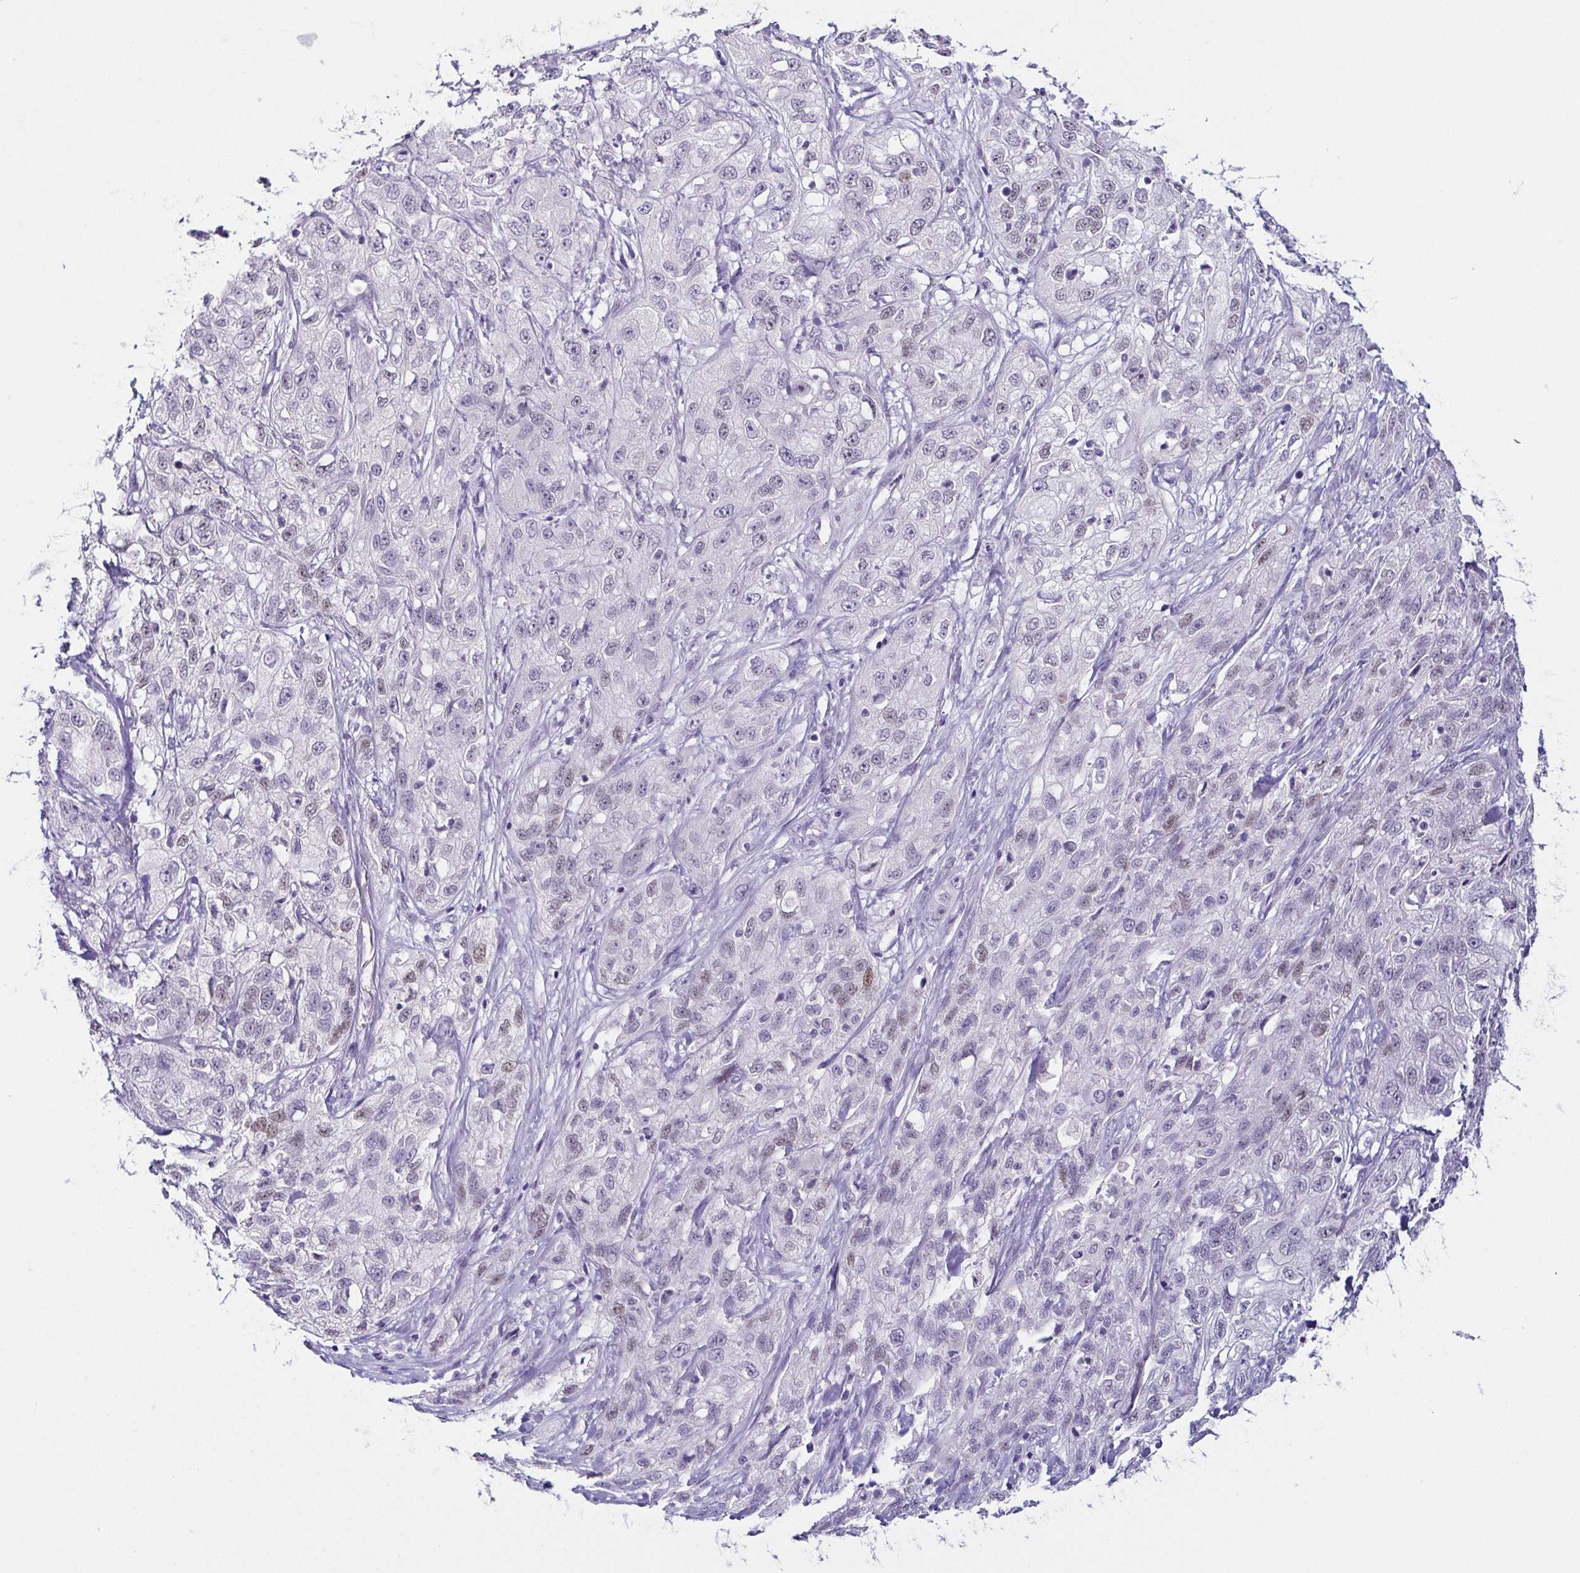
{"staining": {"intensity": "weak", "quantity": "<25%", "location": "nuclear"}, "tissue": "skin cancer", "cell_type": "Tumor cells", "image_type": "cancer", "snomed": [{"axis": "morphology", "description": "Squamous cell carcinoma, NOS"}, {"axis": "topography", "description": "Skin"}, {"axis": "topography", "description": "Vulva"}], "caption": "Skin cancer stained for a protein using immunohistochemistry (IHC) reveals no staining tumor cells.", "gene": "TP73", "patient": {"sex": "female", "age": 86}}